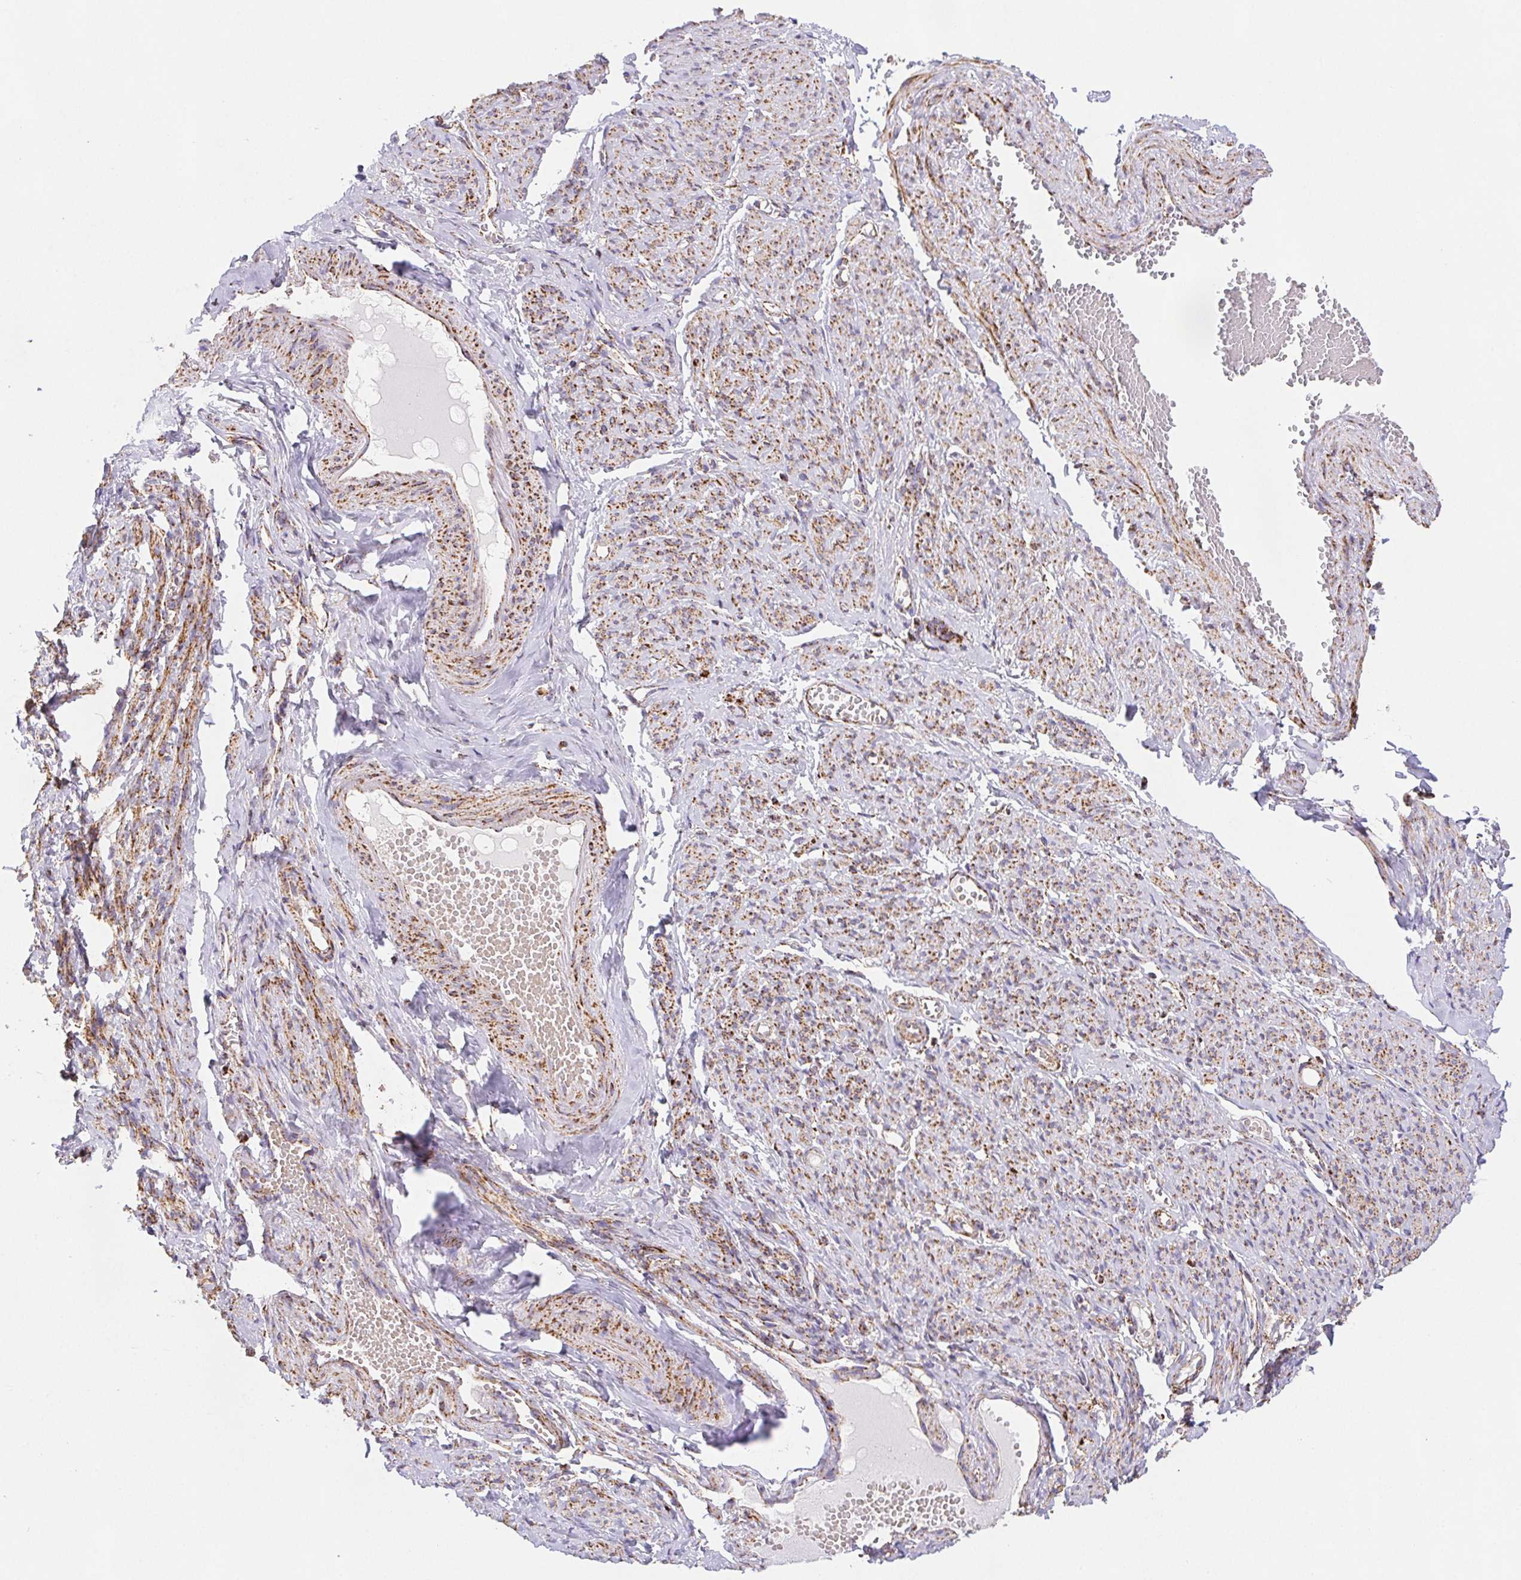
{"staining": {"intensity": "moderate", "quantity": ">75%", "location": "cytoplasmic/membranous"}, "tissue": "smooth muscle", "cell_type": "Smooth muscle cells", "image_type": "normal", "snomed": [{"axis": "morphology", "description": "Normal tissue, NOS"}, {"axis": "topography", "description": "Smooth muscle"}], "caption": "Smooth muscle was stained to show a protein in brown. There is medium levels of moderate cytoplasmic/membranous expression in about >75% of smooth muscle cells.", "gene": "NIPSNAP2", "patient": {"sex": "female", "age": 65}}